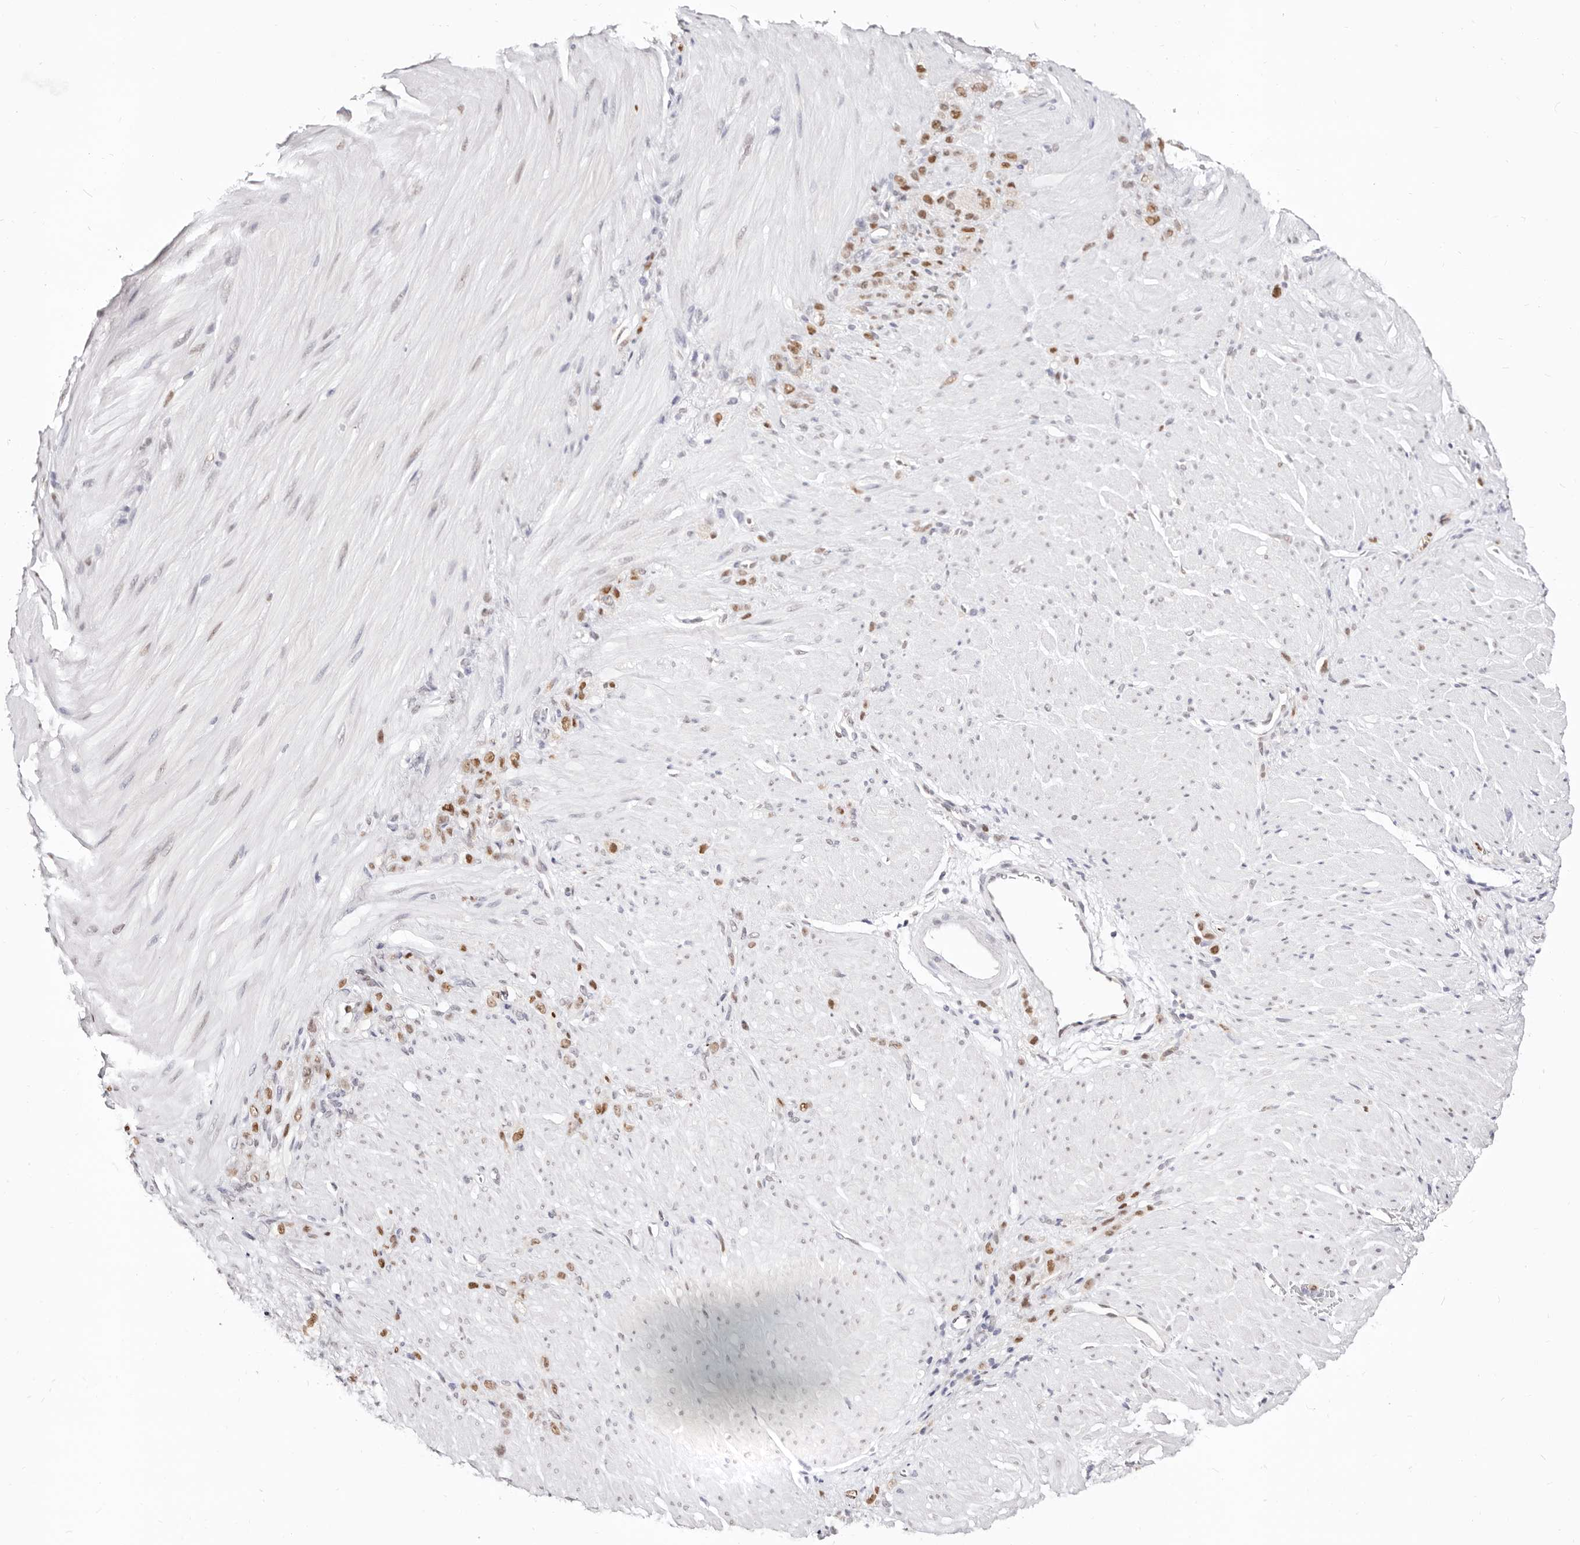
{"staining": {"intensity": "moderate", "quantity": ">75%", "location": "nuclear"}, "tissue": "stomach cancer", "cell_type": "Tumor cells", "image_type": "cancer", "snomed": [{"axis": "morphology", "description": "Normal tissue, NOS"}, {"axis": "morphology", "description": "Adenocarcinoma, NOS"}, {"axis": "topography", "description": "Stomach"}], "caption": "Protein staining of stomach adenocarcinoma tissue shows moderate nuclear positivity in about >75% of tumor cells.", "gene": "TKT", "patient": {"sex": "male", "age": 82}}